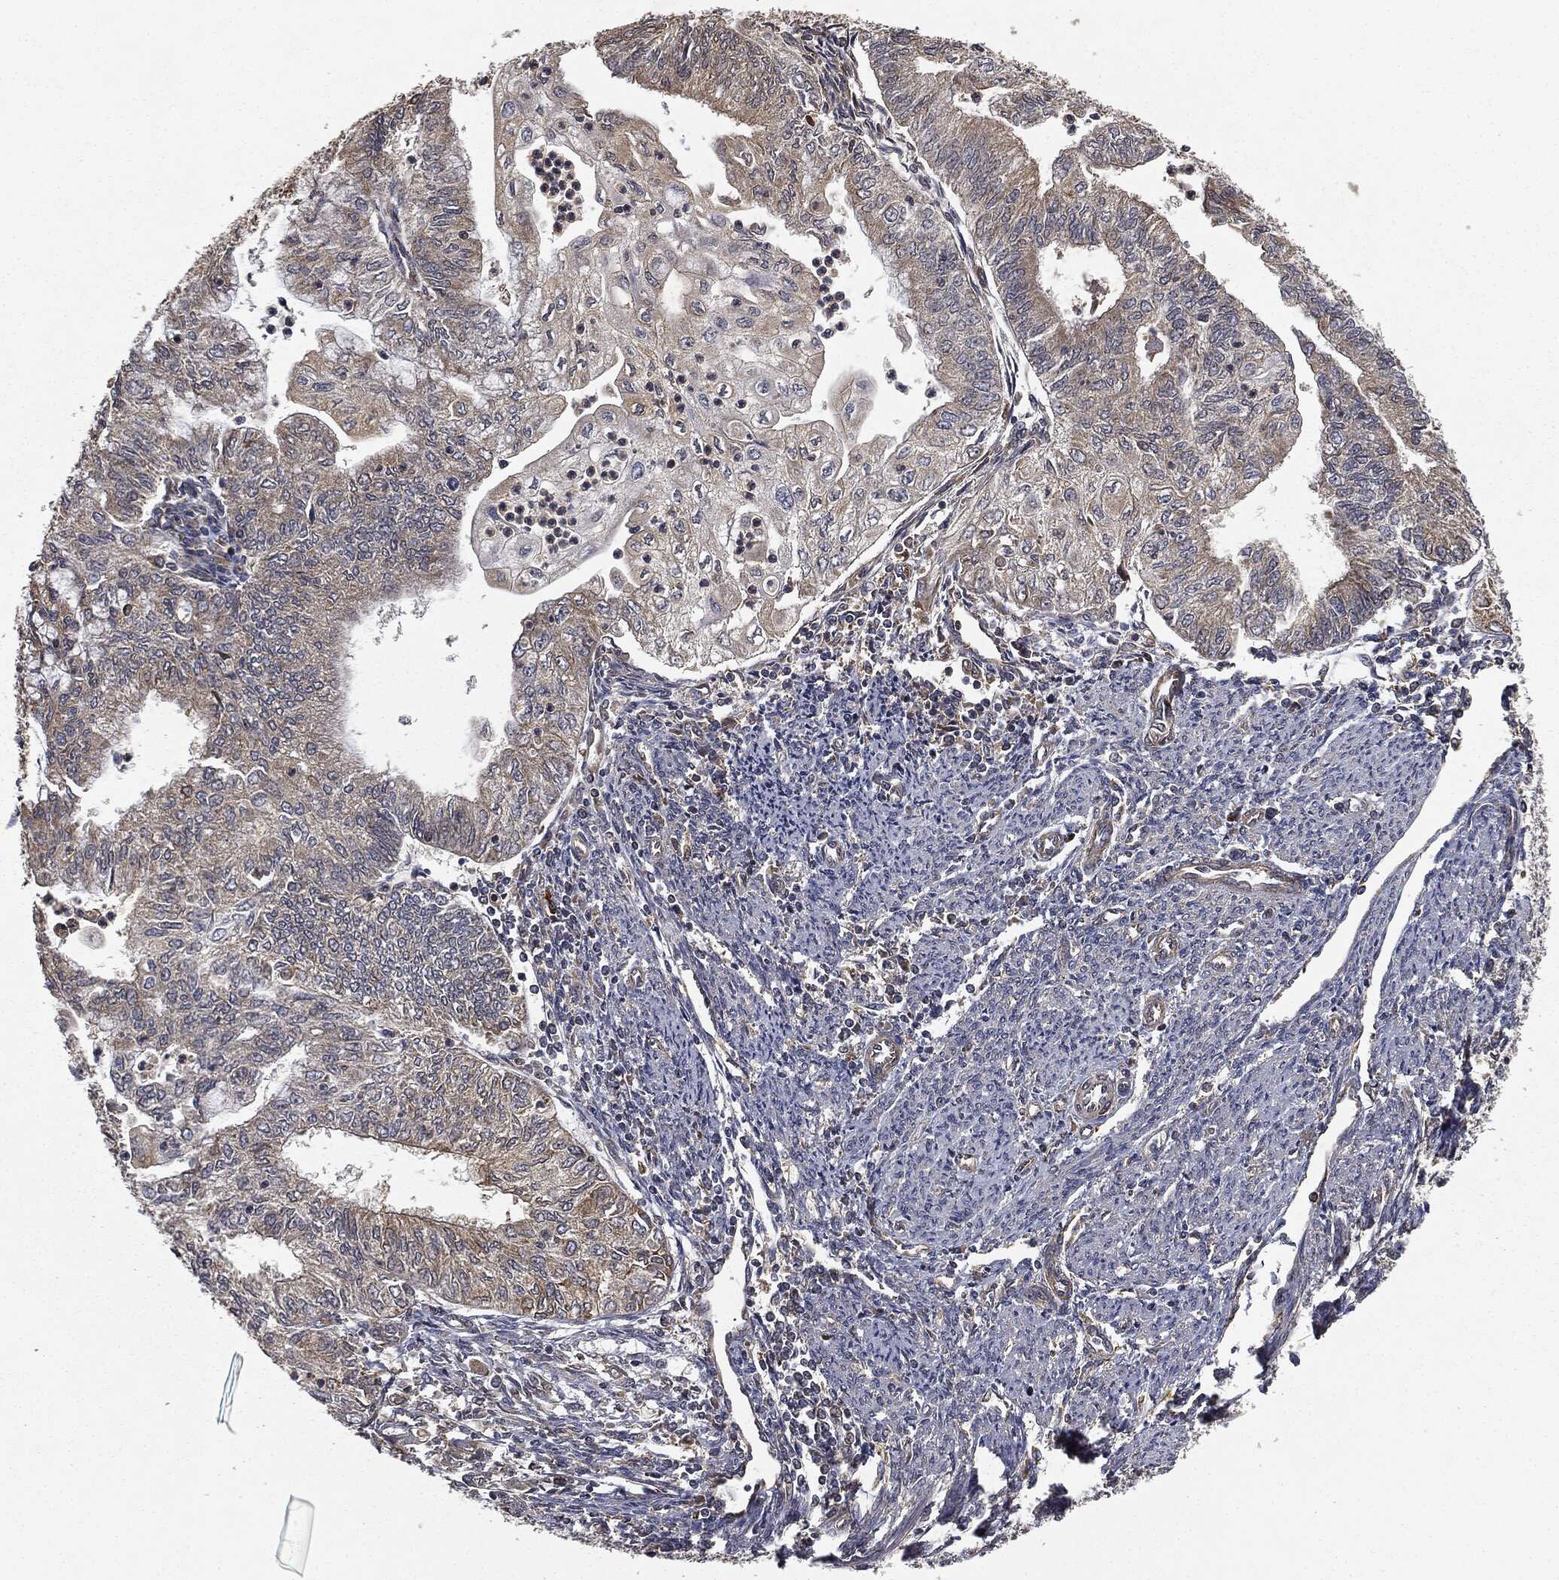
{"staining": {"intensity": "negative", "quantity": "none", "location": "none"}, "tissue": "endometrial cancer", "cell_type": "Tumor cells", "image_type": "cancer", "snomed": [{"axis": "morphology", "description": "Adenocarcinoma, NOS"}, {"axis": "topography", "description": "Endometrium"}], "caption": "This is a image of immunohistochemistry staining of endometrial cancer (adenocarcinoma), which shows no positivity in tumor cells. Brightfield microscopy of immunohistochemistry stained with DAB (brown) and hematoxylin (blue), captured at high magnification.", "gene": "MIER2", "patient": {"sex": "female", "age": 59}}